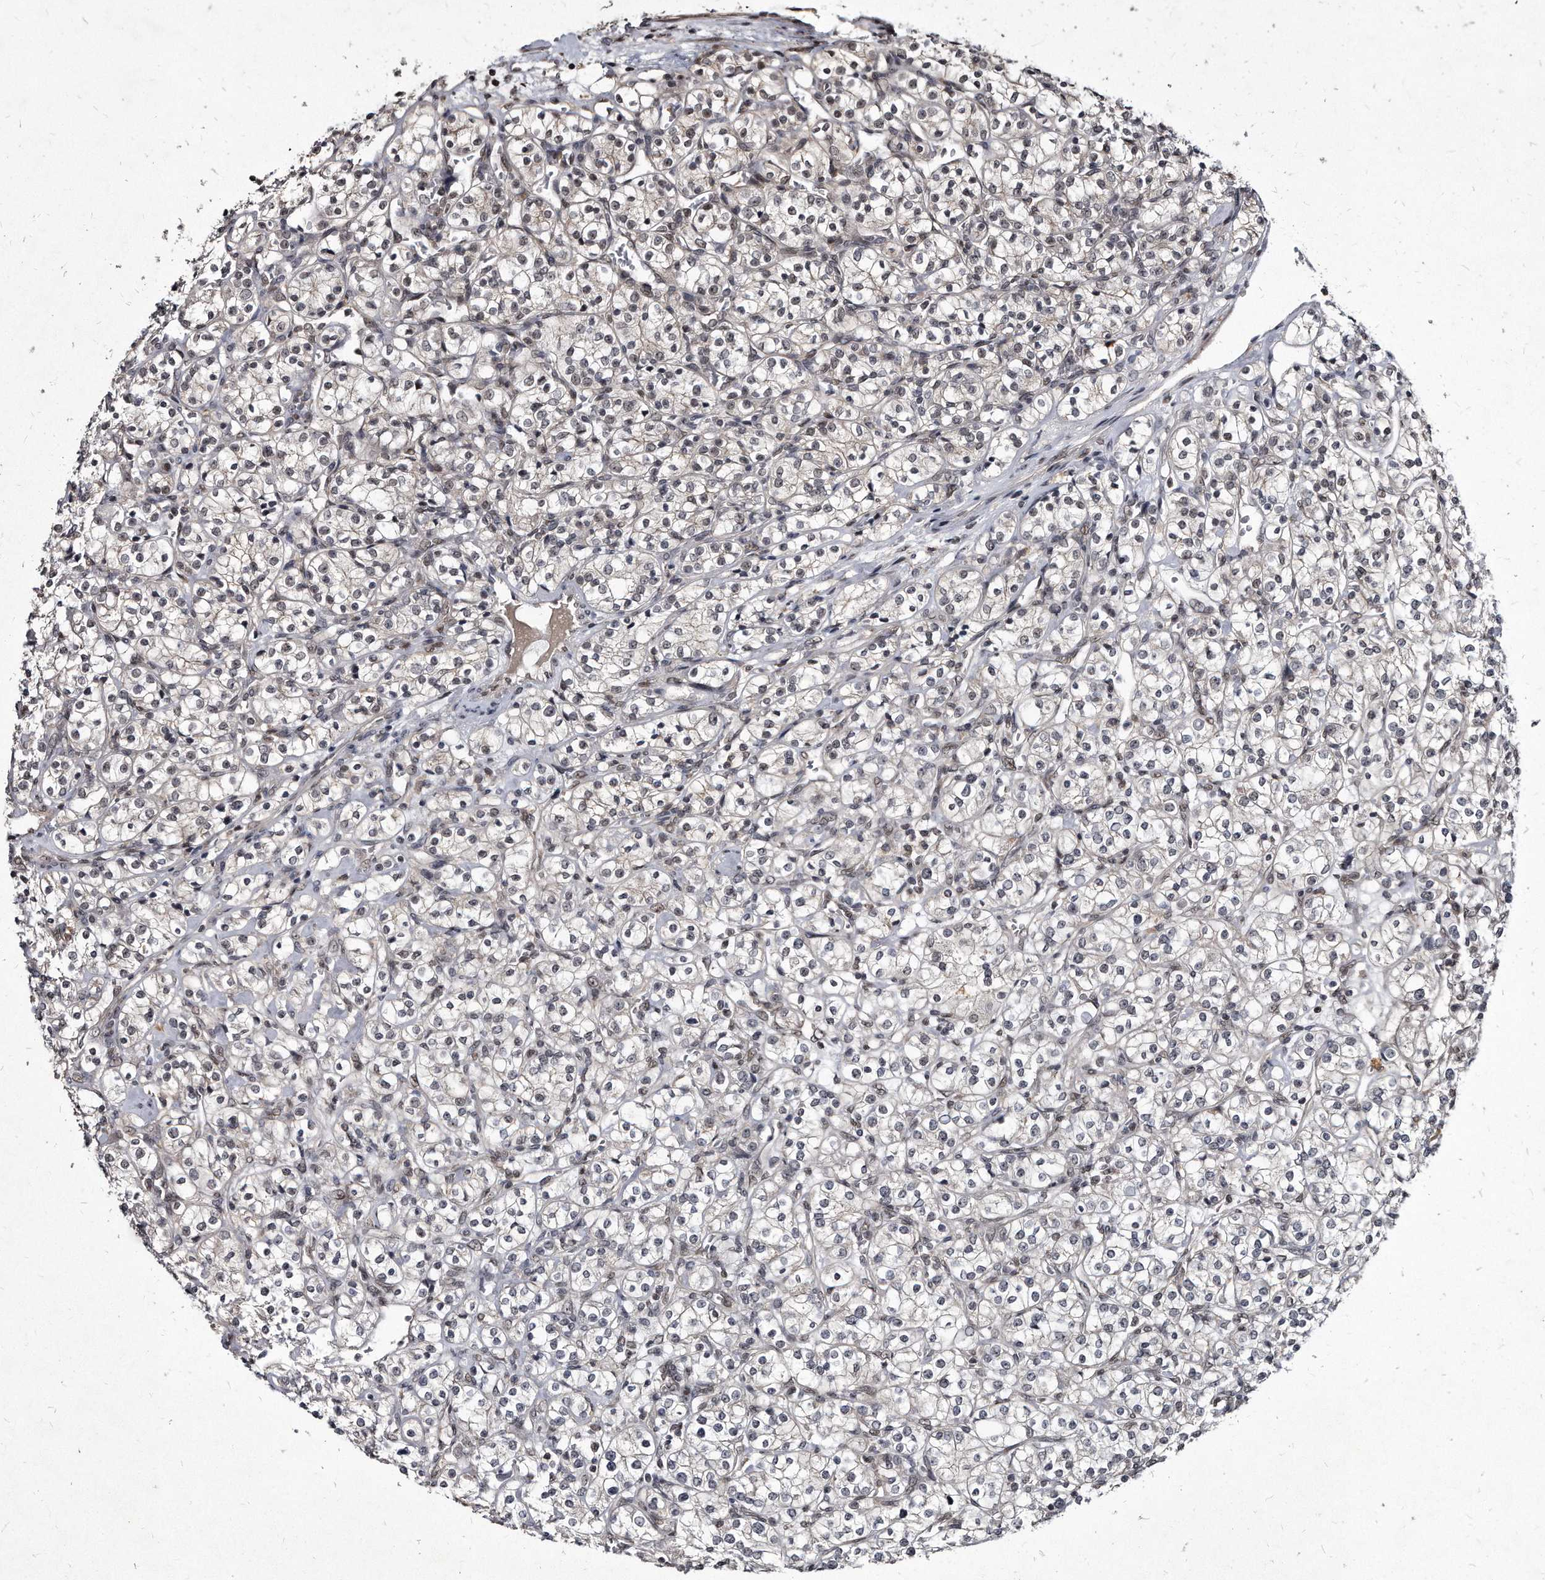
{"staining": {"intensity": "negative", "quantity": "none", "location": "none"}, "tissue": "renal cancer", "cell_type": "Tumor cells", "image_type": "cancer", "snomed": [{"axis": "morphology", "description": "Adenocarcinoma, NOS"}, {"axis": "topography", "description": "Kidney"}], "caption": "Immunohistochemistry histopathology image of neoplastic tissue: renal cancer stained with DAB (3,3'-diaminobenzidine) displays no significant protein positivity in tumor cells.", "gene": "KLHDC3", "patient": {"sex": "male", "age": 77}}